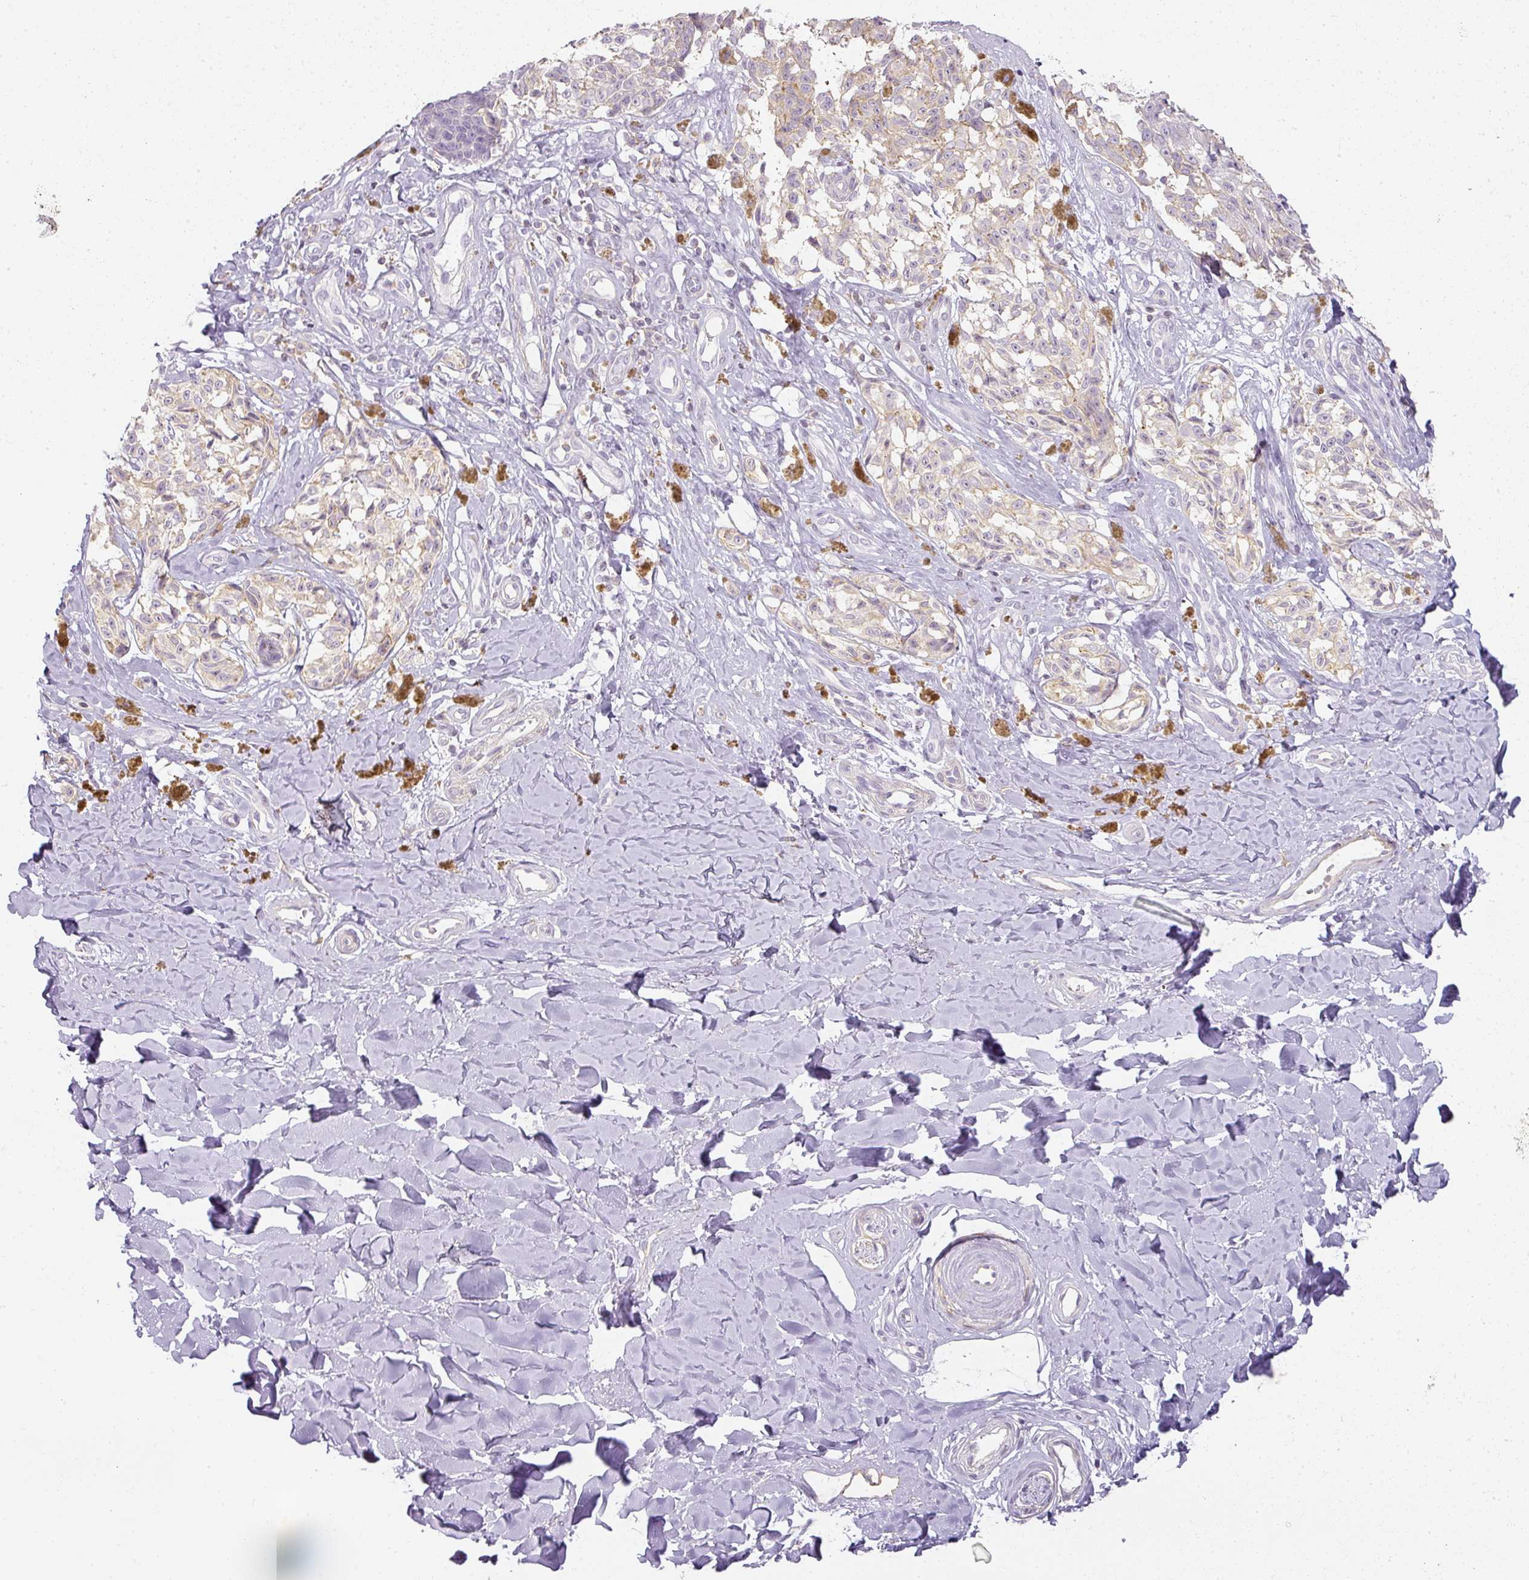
{"staining": {"intensity": "weak", "quantity": "<25%", "location": "cytoplasmic/membranous"}, "tissue": "melanoma", "cell_type": "Tumor cells", "image_type": "cancer", "snomed": [{"axis": "morphology", "description": "Malignant melanoma, NOS"}, {"axis": "topography", "description": "Skin"}], "caption": "High power microscopy photomicrograph of an IHC image of melanoma, revealing no significant staining in tumor cells. Brightfield microscopy of immunohistochemistry (IHC) stained with DAB (3,3'-diaminobenzidine) (brown) and hematoxylin (blue), captured at high magnification.", "gene": "TMEM42", "patient": {"sex": "female", "age": 65}}